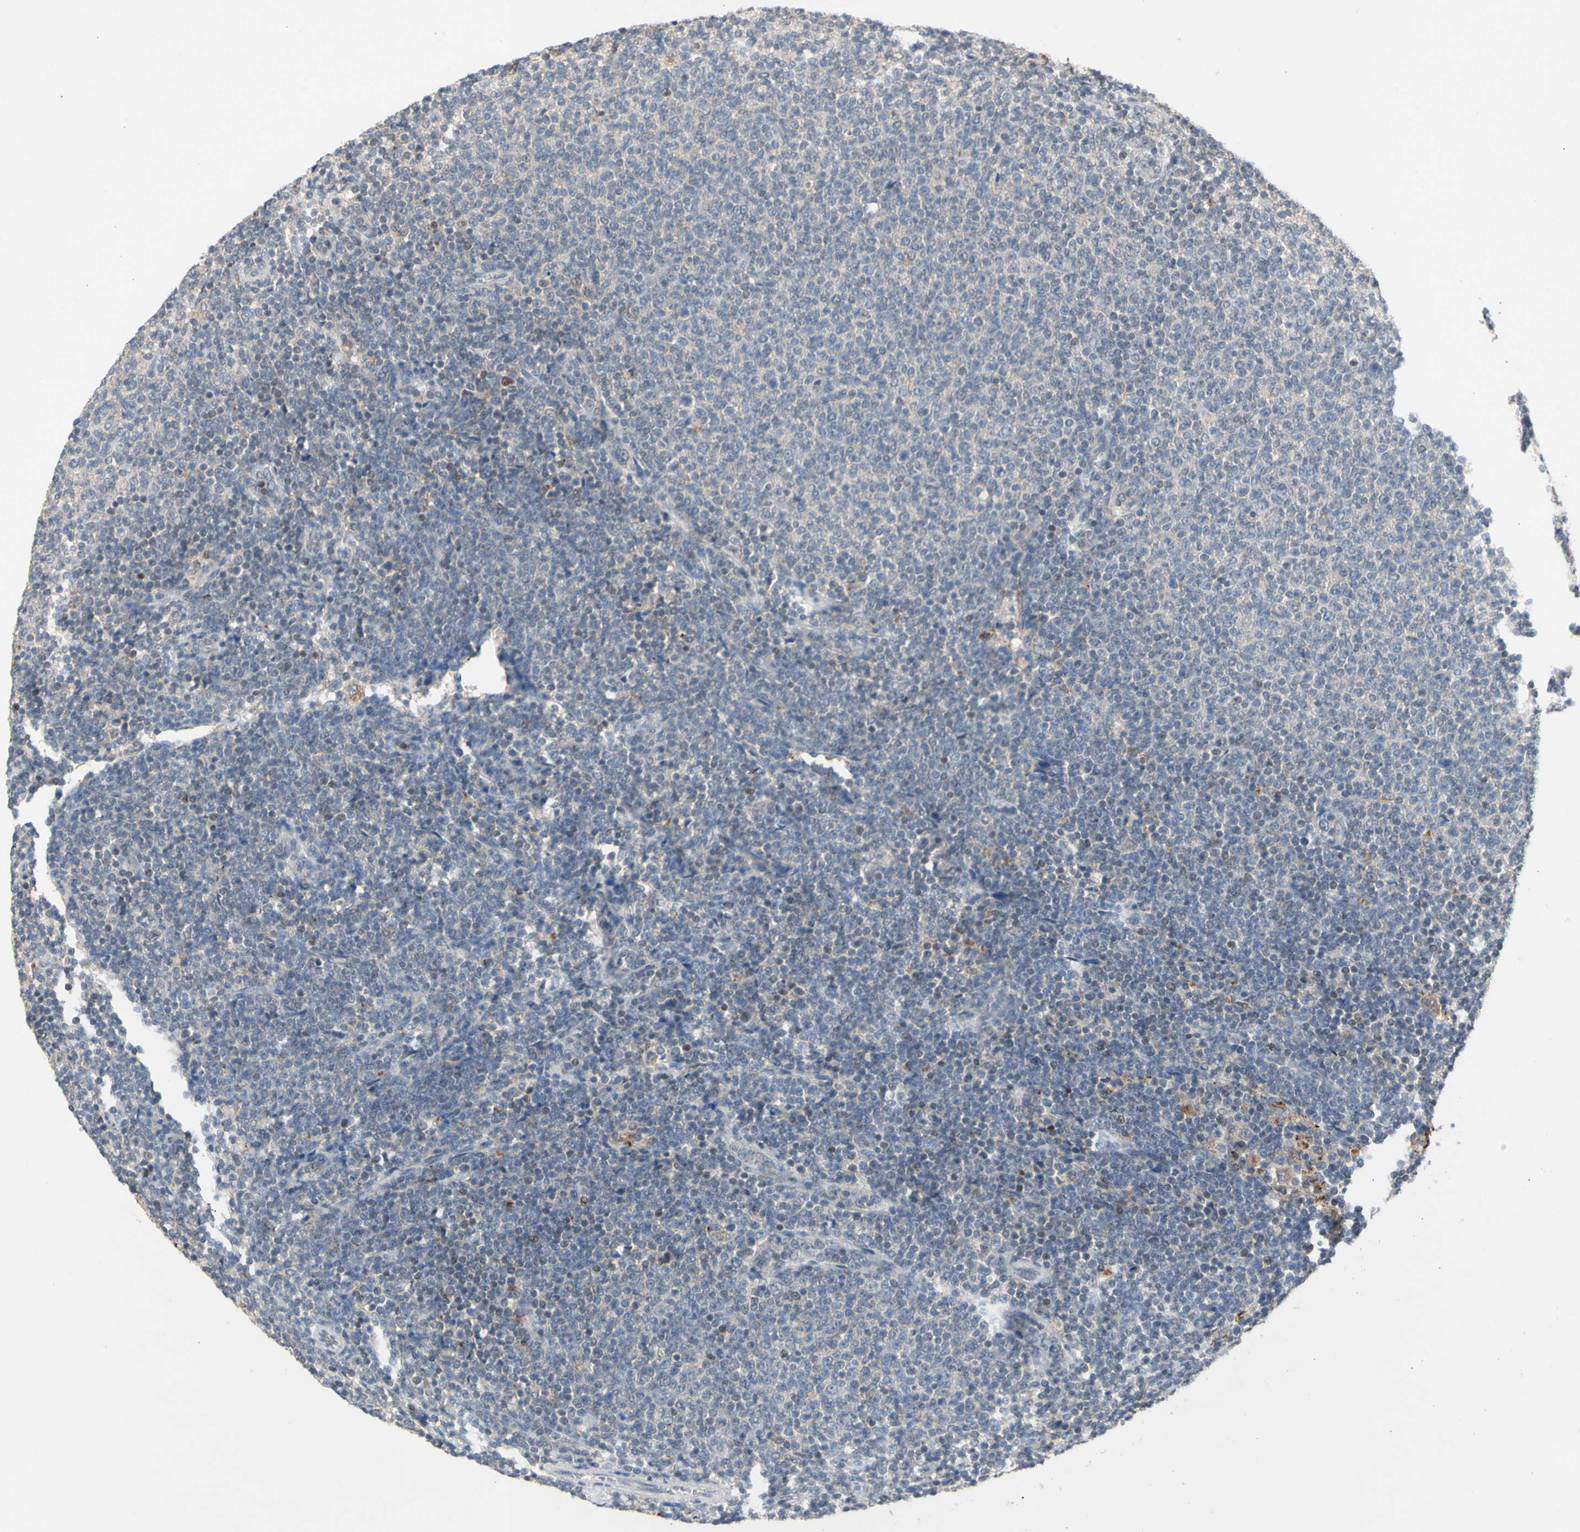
{"staining": {"intensity": "negative", "quantity": "none", "location": "none"}, "tissue": "lymphoma", "cell_type": "Tumor cells", "image_type": "cancer", "snomed": [{"axis": "morphology", "description": "Malignant lymphoma, non-Hodgkin's type, Low grade"}, {"axis": "topography", "description": "Lymph node"}], "caption": "Tumor cells are negative for brown protein staining in lymphoma. (DAB (3,3'-diaminobenzidine) IHC, high magnification).", "gene": "NLRP1", "patient": {"sex": "male", "age": 66}}